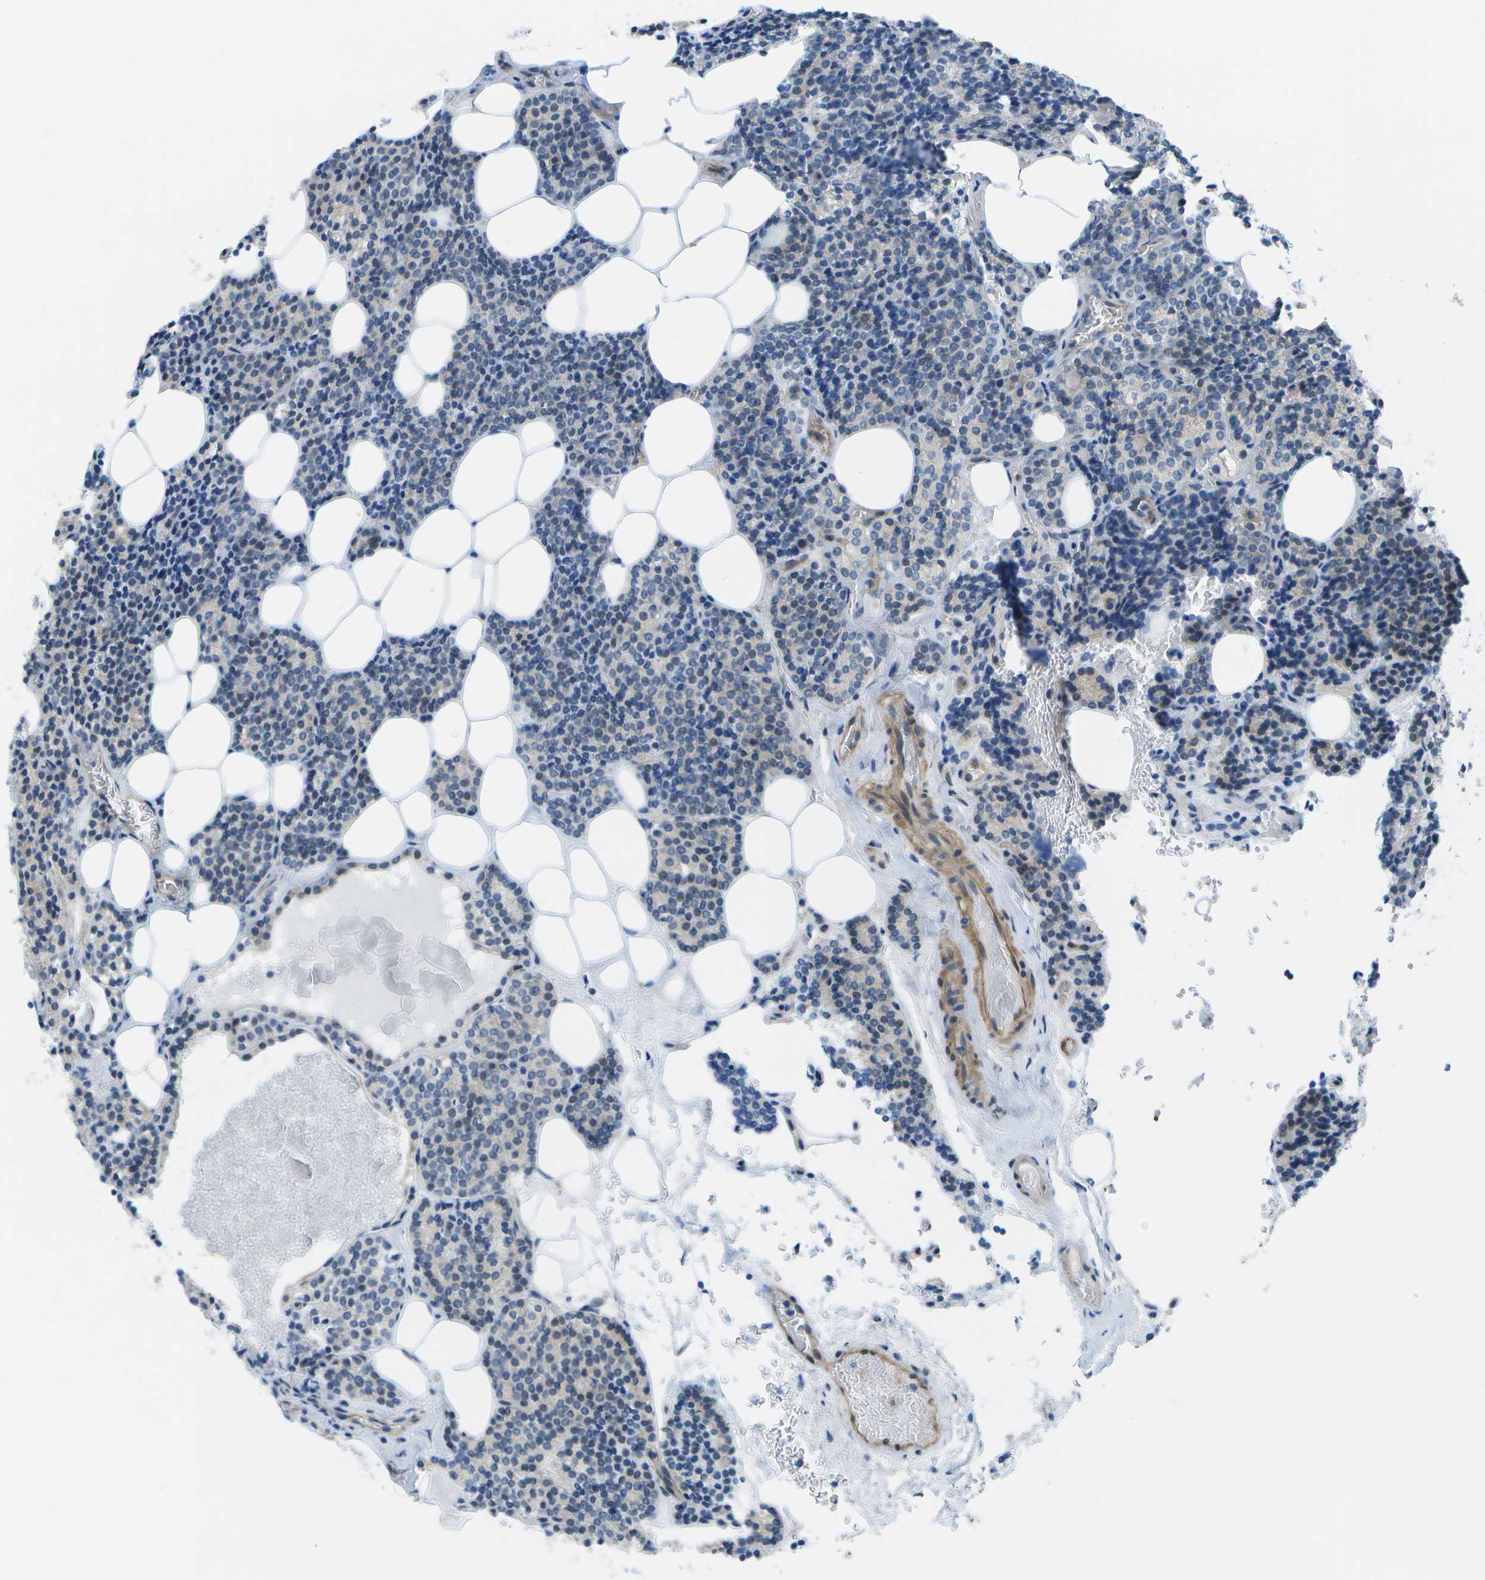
{"staining": {"intensity": "weak", "quantity": "<25%", "location": "cytoplasmic/membranous"}, "tissue": "parathyroid gland", "cell_type": "Glandular cells", "image_type": "normal", "snomed": [{"axis": "morphology", "description": "Normal tissue, NOS"}, {"axis": "morphology", "description": "Adenoma, NOS"}, {"axis": "topography", "description": "Parathyroid gland"}], "caption": "Immunohistochemistry histopathology image of benign parathyroid gland: parathyroid gland stained with DAB (3,3'-diaminobenzidine) shows no significant protein staining in glandular cells.", "gene": "SORBS3", "patient": {"sex": "female", "age": 54}}